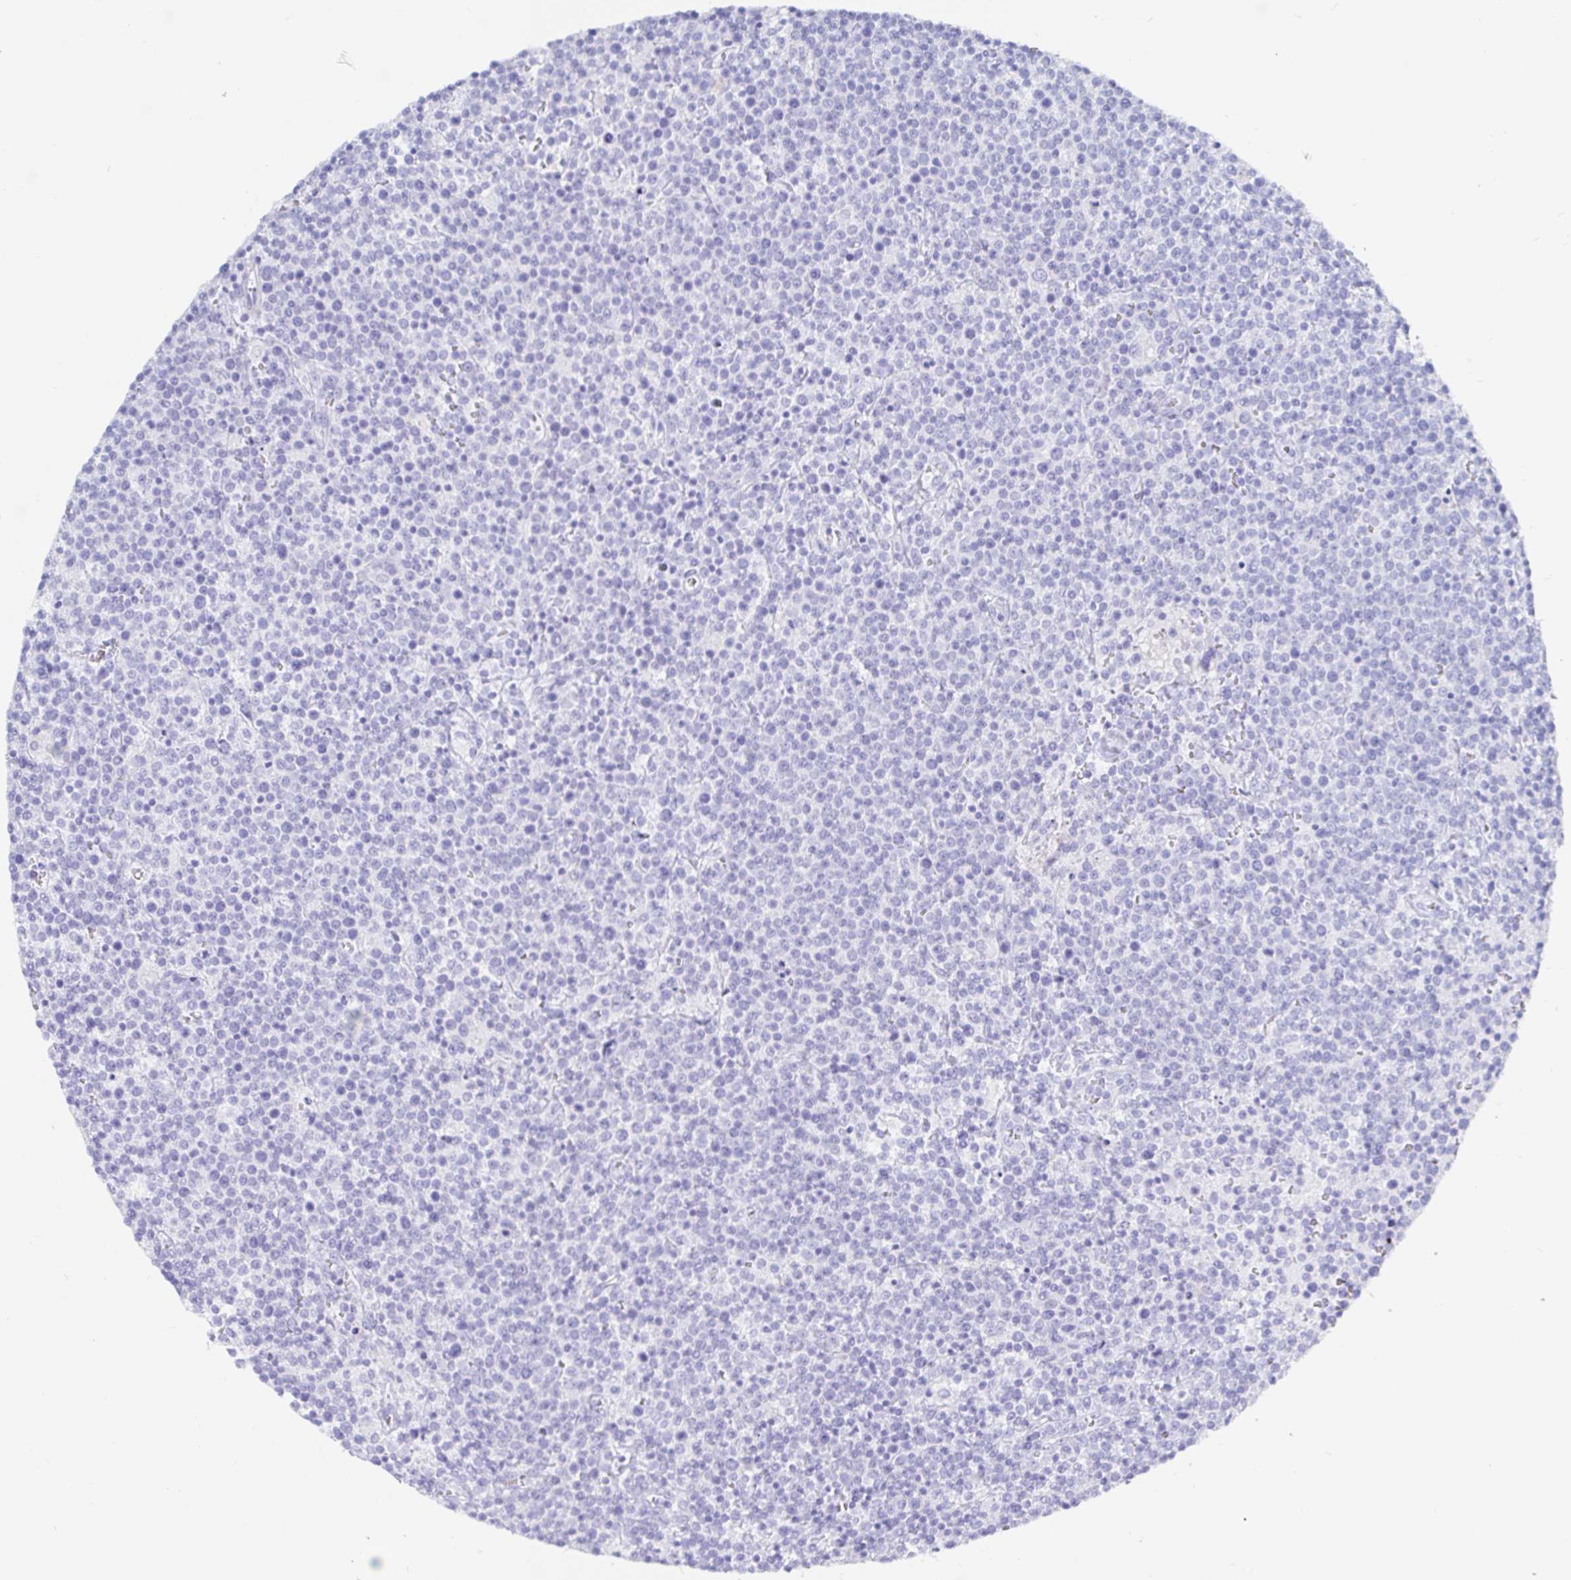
{"staining": {"intensity": "negative", "quantity": "none", "location": "none"}, "tissue": "lymphoma", "cell_type": "Tumor cells", "image_type": "cancer", "snomed": [{"axis": "morphology", "description": "Malignant lymphoma, non-Hodgkin's type, High grade"}, {"axis": "topography", "description": "Lymph node"}], "caption": "IHC of high-grade malignant lymphoma, non-Hodgkin's type demonstrates no positivity in tumor cells.", "gene": "KCNH6", "patient": {"sex": "male", "age": 61}}